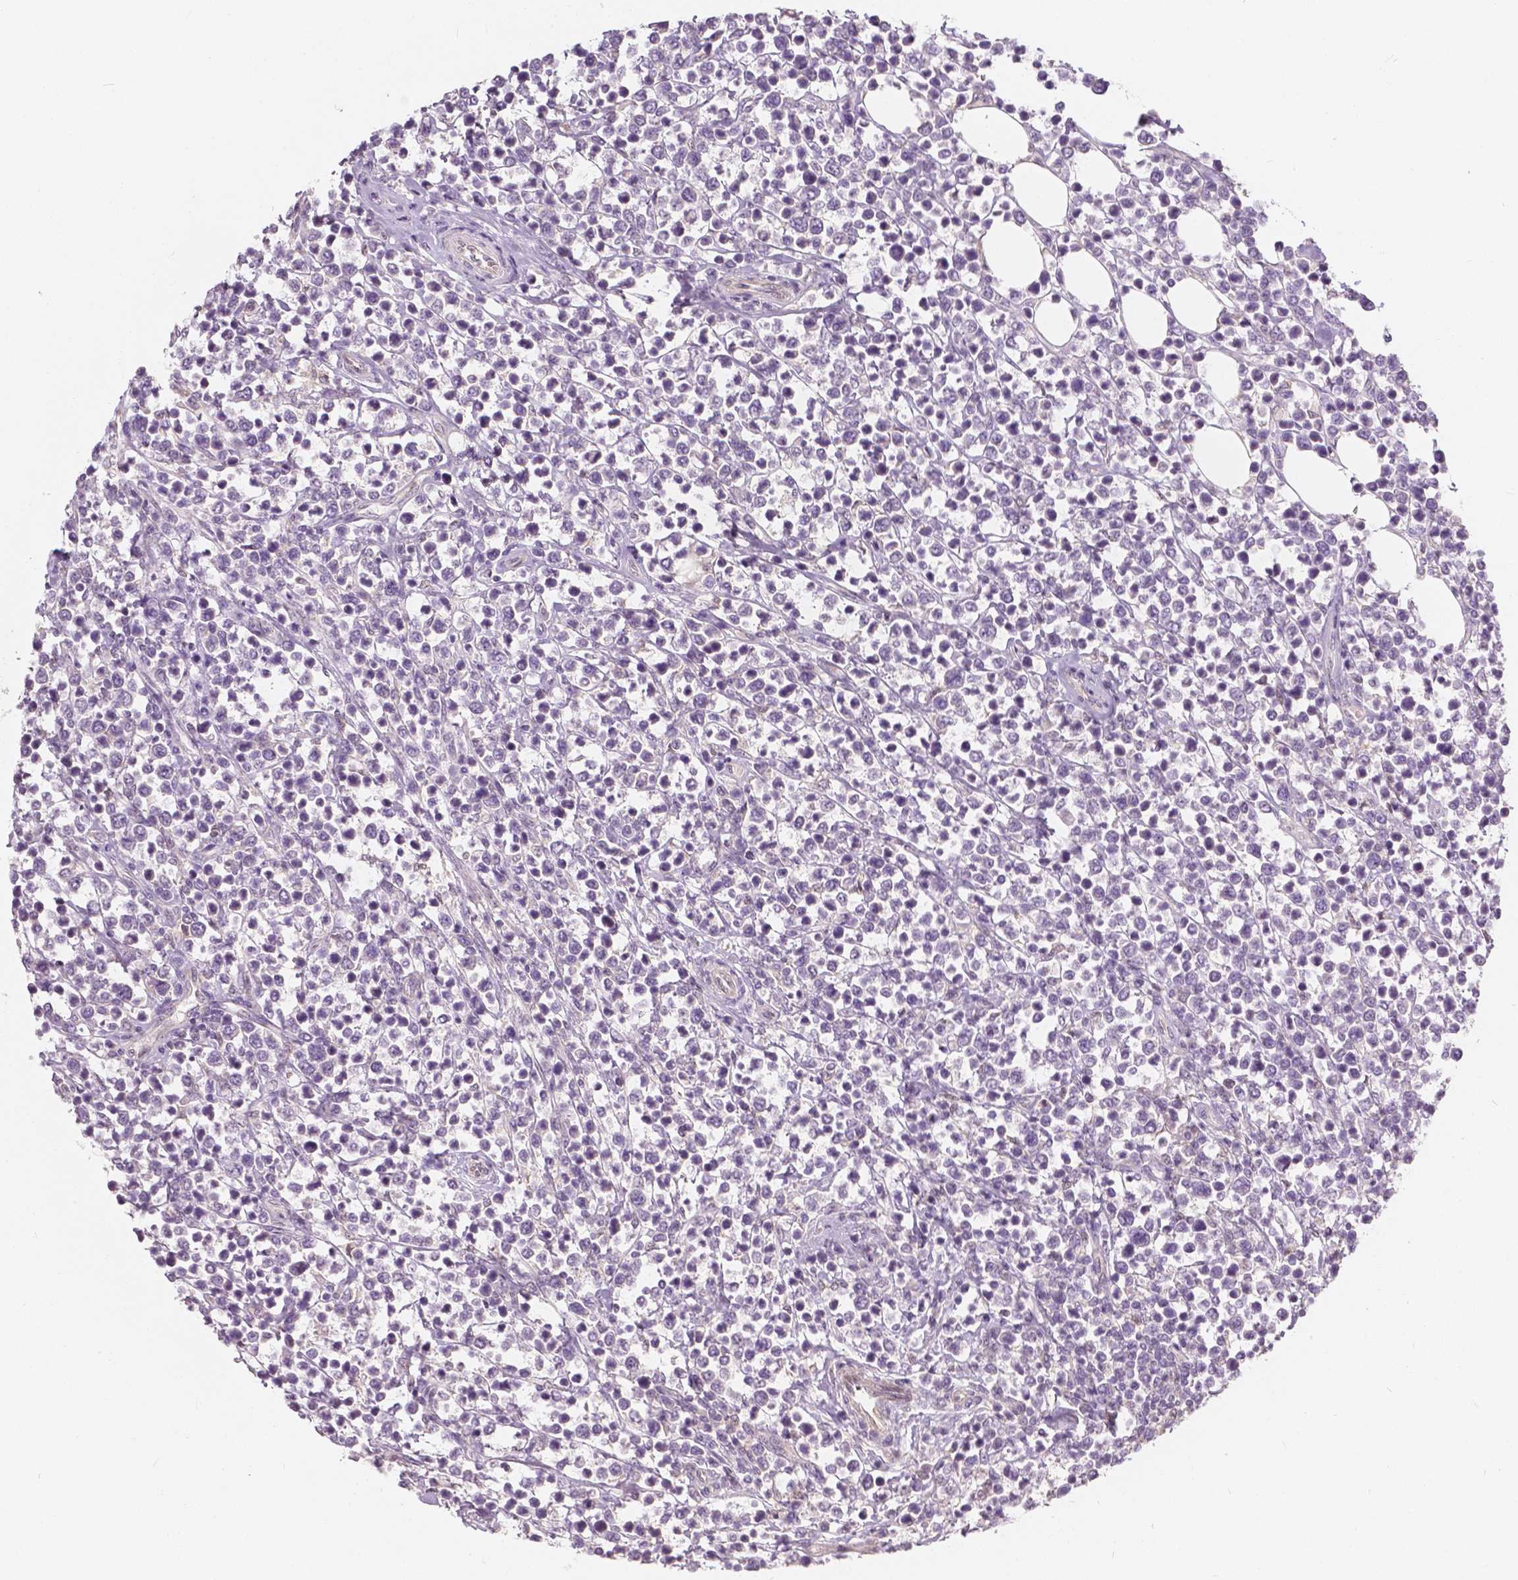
{"staining": {"intensity": "negative", "quantity": "none", "location": "none"}, "tissue": "lymphoma", "cell_type": "Tumor cells", "image_type": "cancer", "snomed": [{"axis": "morphology", "description": "Malignant lymphoma, non-Hodgkin's type, High grade"}, {"axis": "topography", "description": "Soft tissue"}], "caption": "DAB (3,3'-diaminobenzidine) immunohistochemical staining of human high-grade malignant lymphoma, non-Hodgkin's type shows no significant staining in tumor cells.", "gene": "NAPRT", "patient": {"sex": "female", "age": 56}}